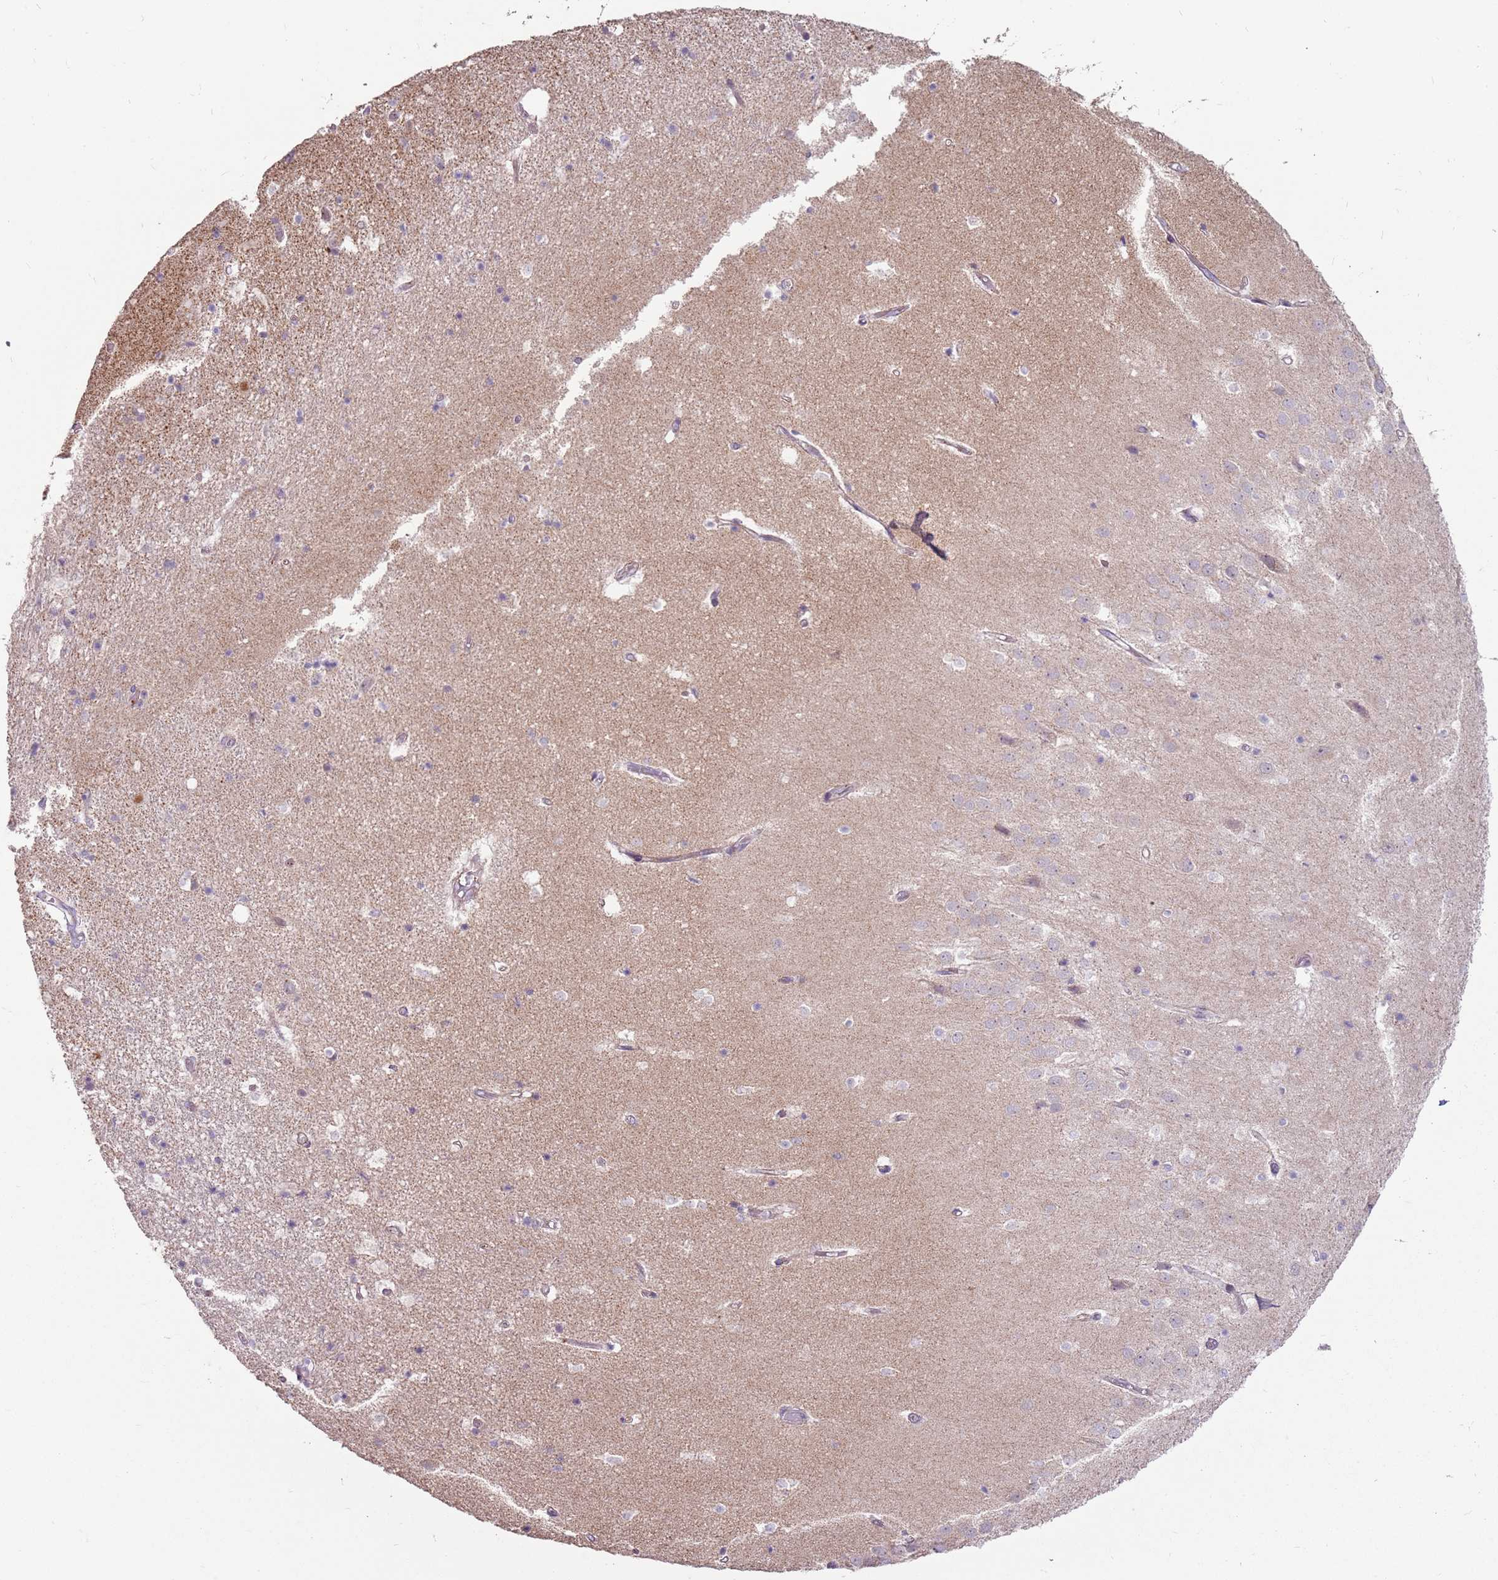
{"staining": {"intensity": "negative", "quantity": "none", "location": "none"}, "tissue": "hippocampus", "cell_type": "Glial cells", "image_type": "normal", "snomed": [{"axis": "morphology", "description": "Normal tissue, NOS"}, {"axis": "topography", "description": "Hippocampus"}], "caption": "An immunohistochemistry (IHC) micrograph of normal hippocampus is shown. There is no staining in glial cells of hippocampus. (Stains: DAB (3,3'-diaminobenzidine) immunohistochemistry (IHC) with hematoxylin counter stain, Microscopy: brightfield microscopy at high magnification).", "gene": "SPATA31D1", "patient": {"sex": "female", "age": 52}}